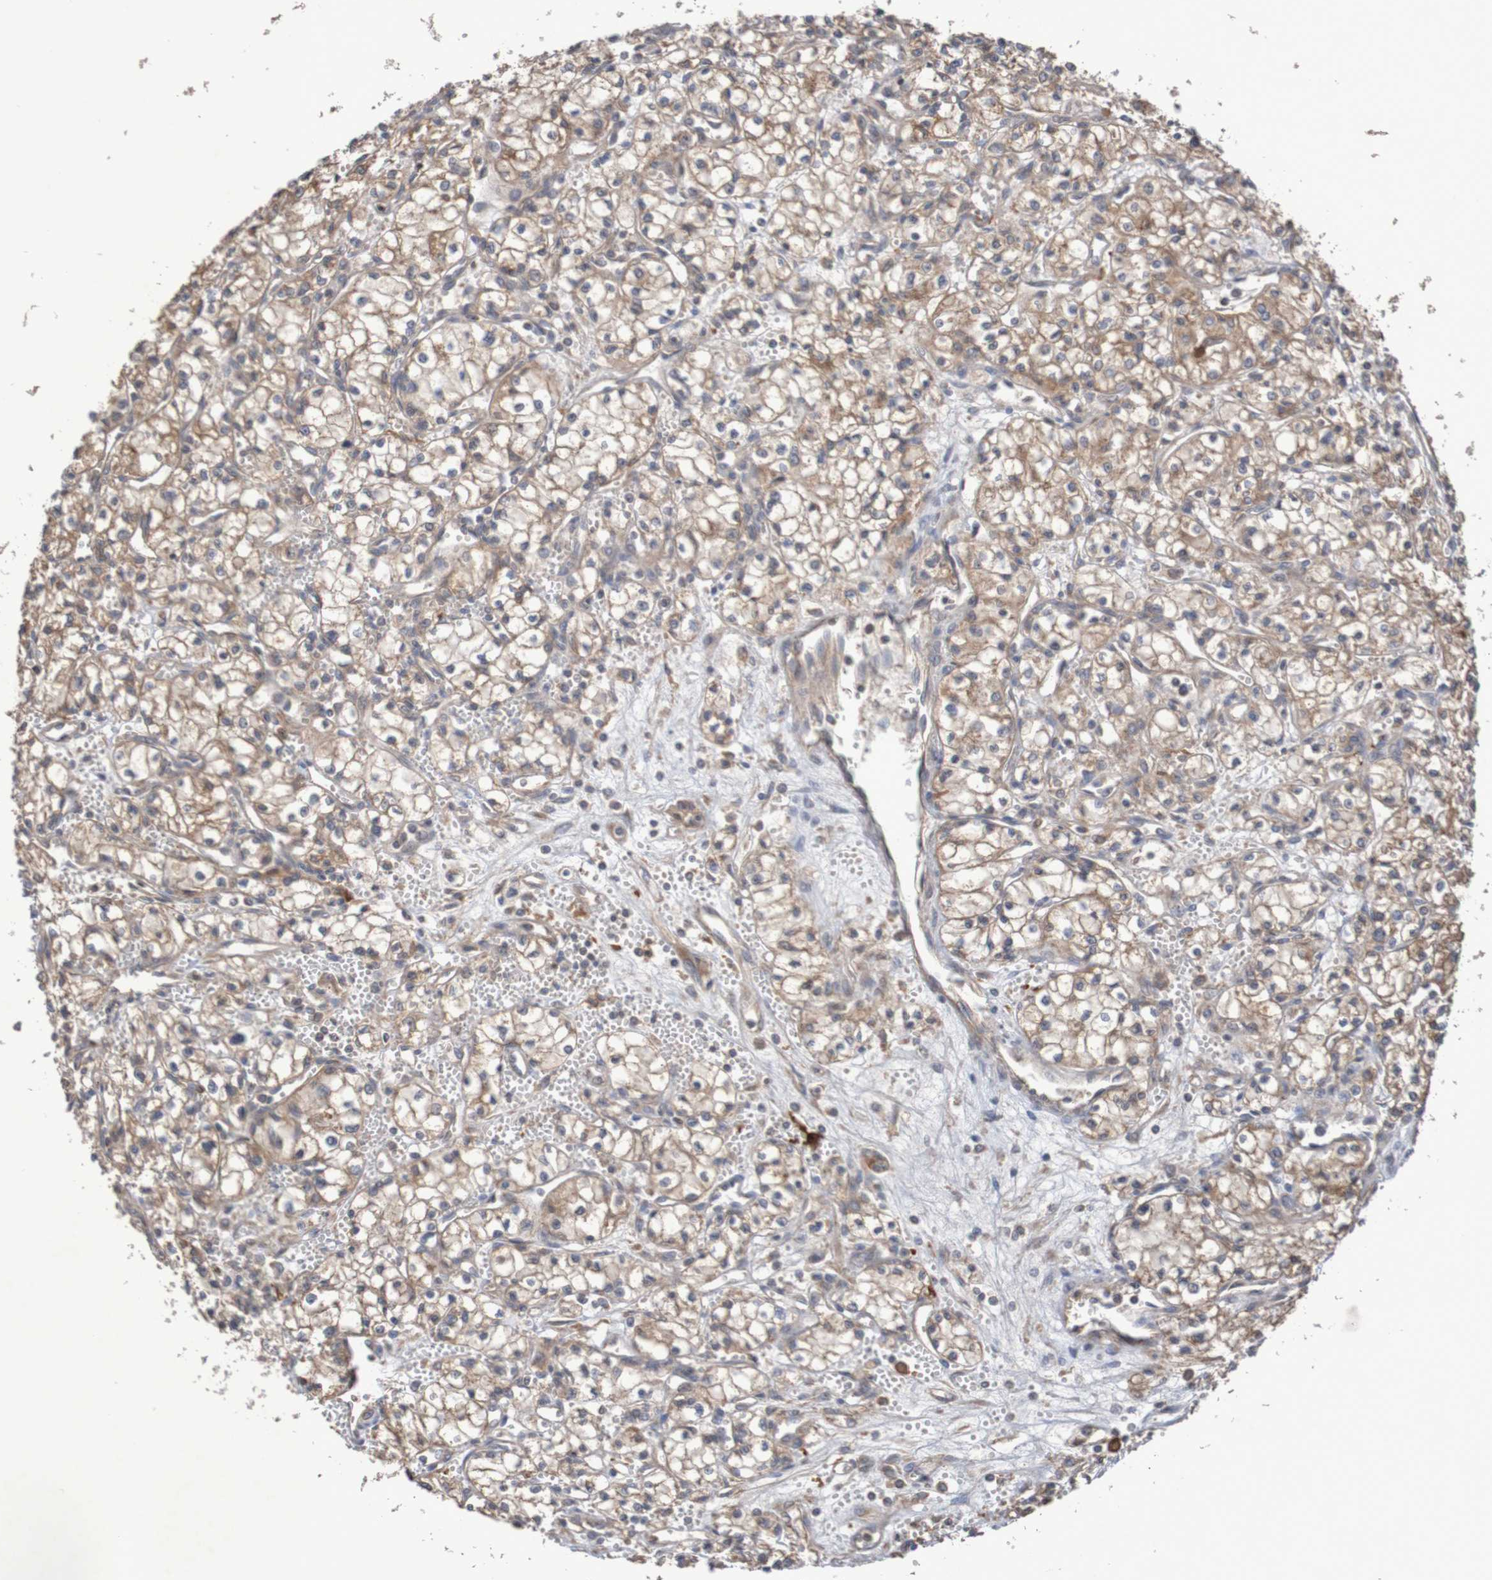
{"staining": {"intensity": "moderate", "quantity": ">75%", "location": "cytoplasmic/membranous"}, "tissue": "renal cancer", "cell_type": "Tumor cells", "image_type": "cancer", "snomed": [{"axis": "morphology", "description": "Normal tissue, NOS"}, {"axis": "morphology", "description": "Adenocarcinoma, NOS"}, {"axis": "topography", "description": "Kidney"}], "caption": "Immunohistochemistry photomicrograph of human renal cancer (adenocarcinoma) stained for a protein (brown), which exhibits medium levels of moderate cytoplasmic/membranous positivity in approximately >75% of tumor cells.", "gene": "PHYH", "patient": {"sex": "male", "age": 59}}